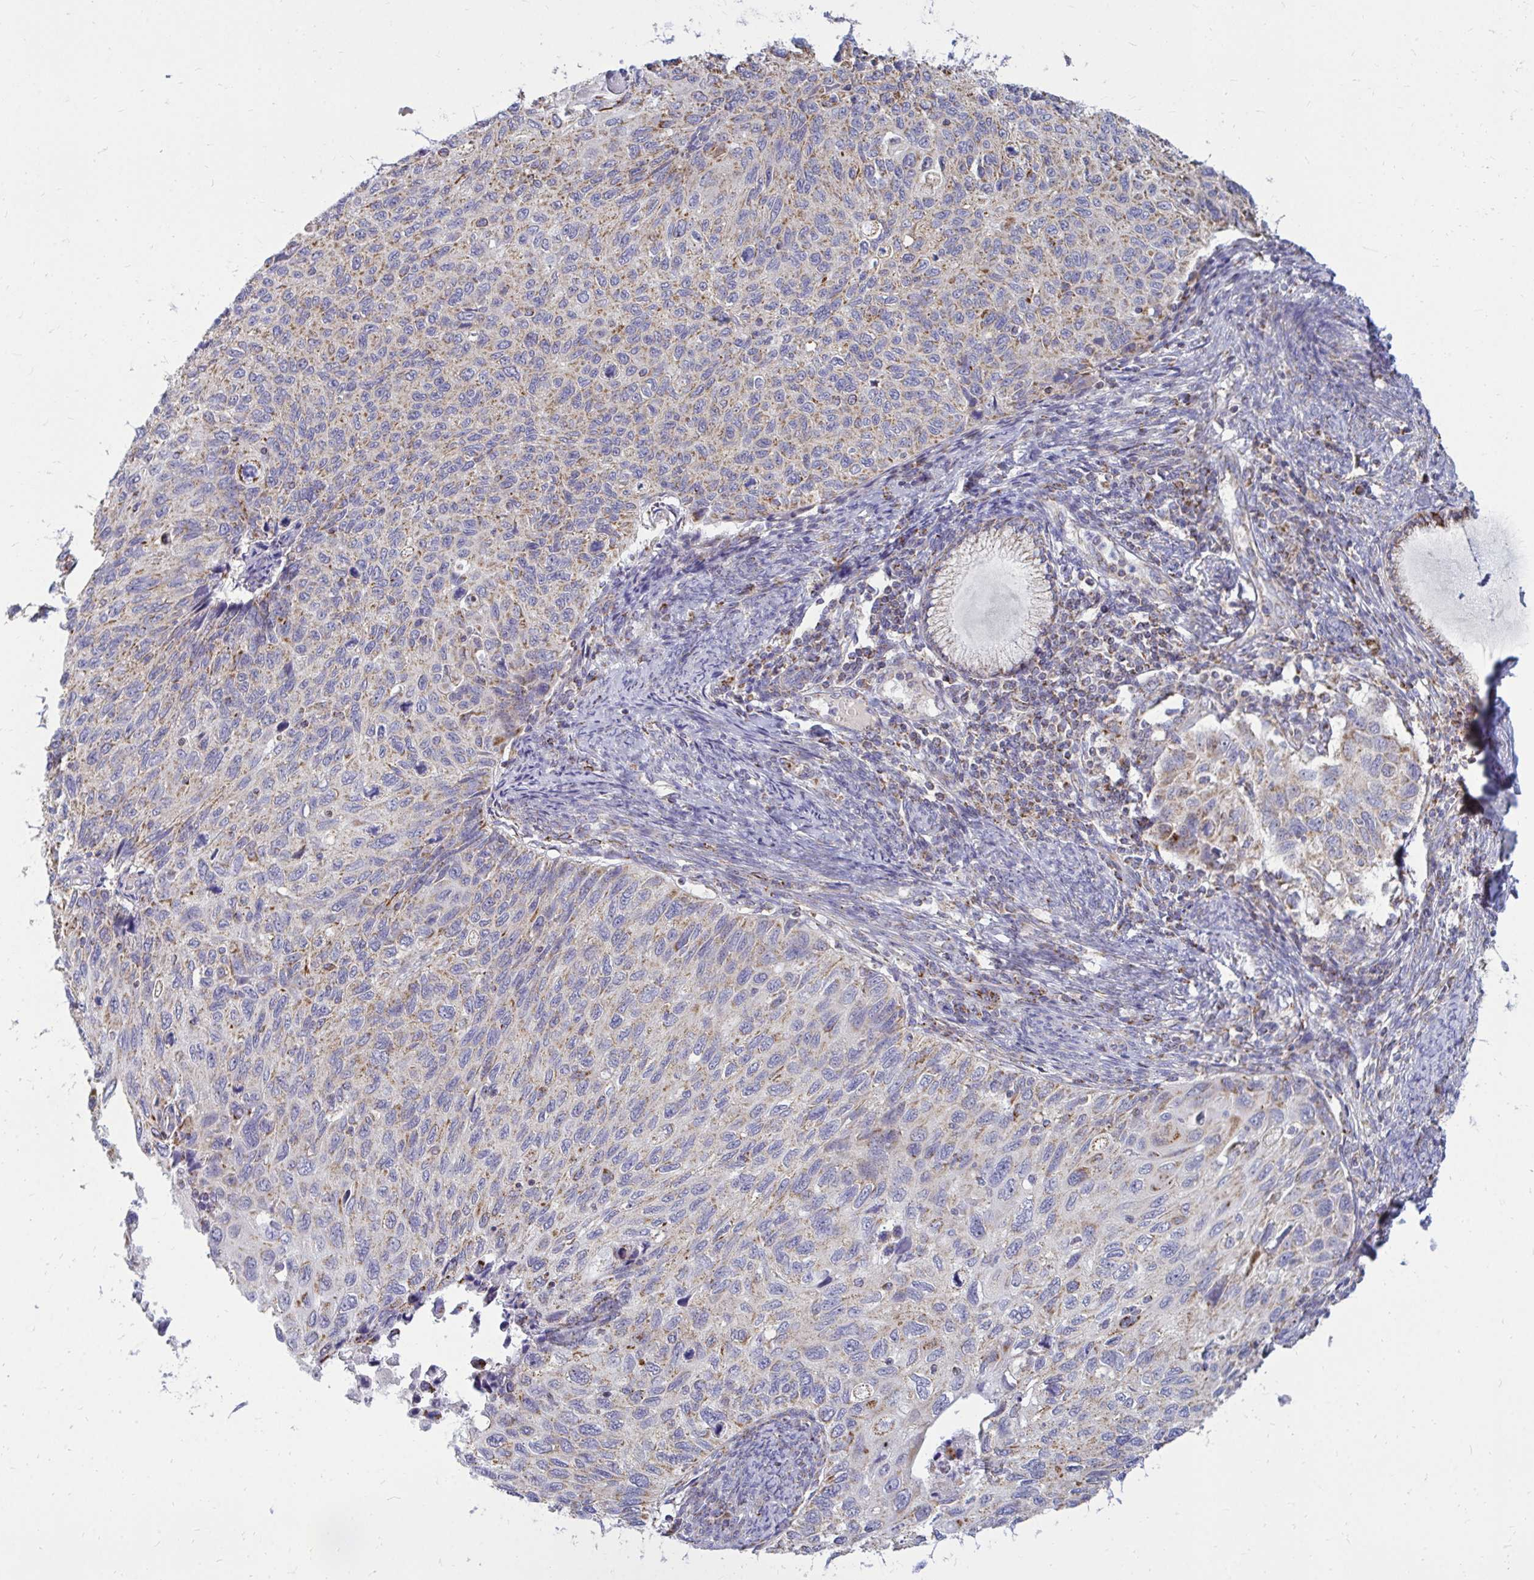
{"staining": {"intensity": "weak", "quantity": "25%-75%", "location": "cytoplasmic/membranous"}, "tissue": "cervical cancer", "cell_type": "Tumor cells", "image_type": "cancer", "snomed": [{"axis": "morphology", "description": "Squamous cell carcinoma, NOS"}, {"axis": "topography", "description": "Cervix"}], "caption": "Immunohistochemistry of cervical squamous cell carcinoma demonstrates low levels of weak cytoplasmic/membranous positivity in about 25%-75% of tumor cells.", "gene": "OR10R2", "patient": {"sex": "female", "age": 70}}